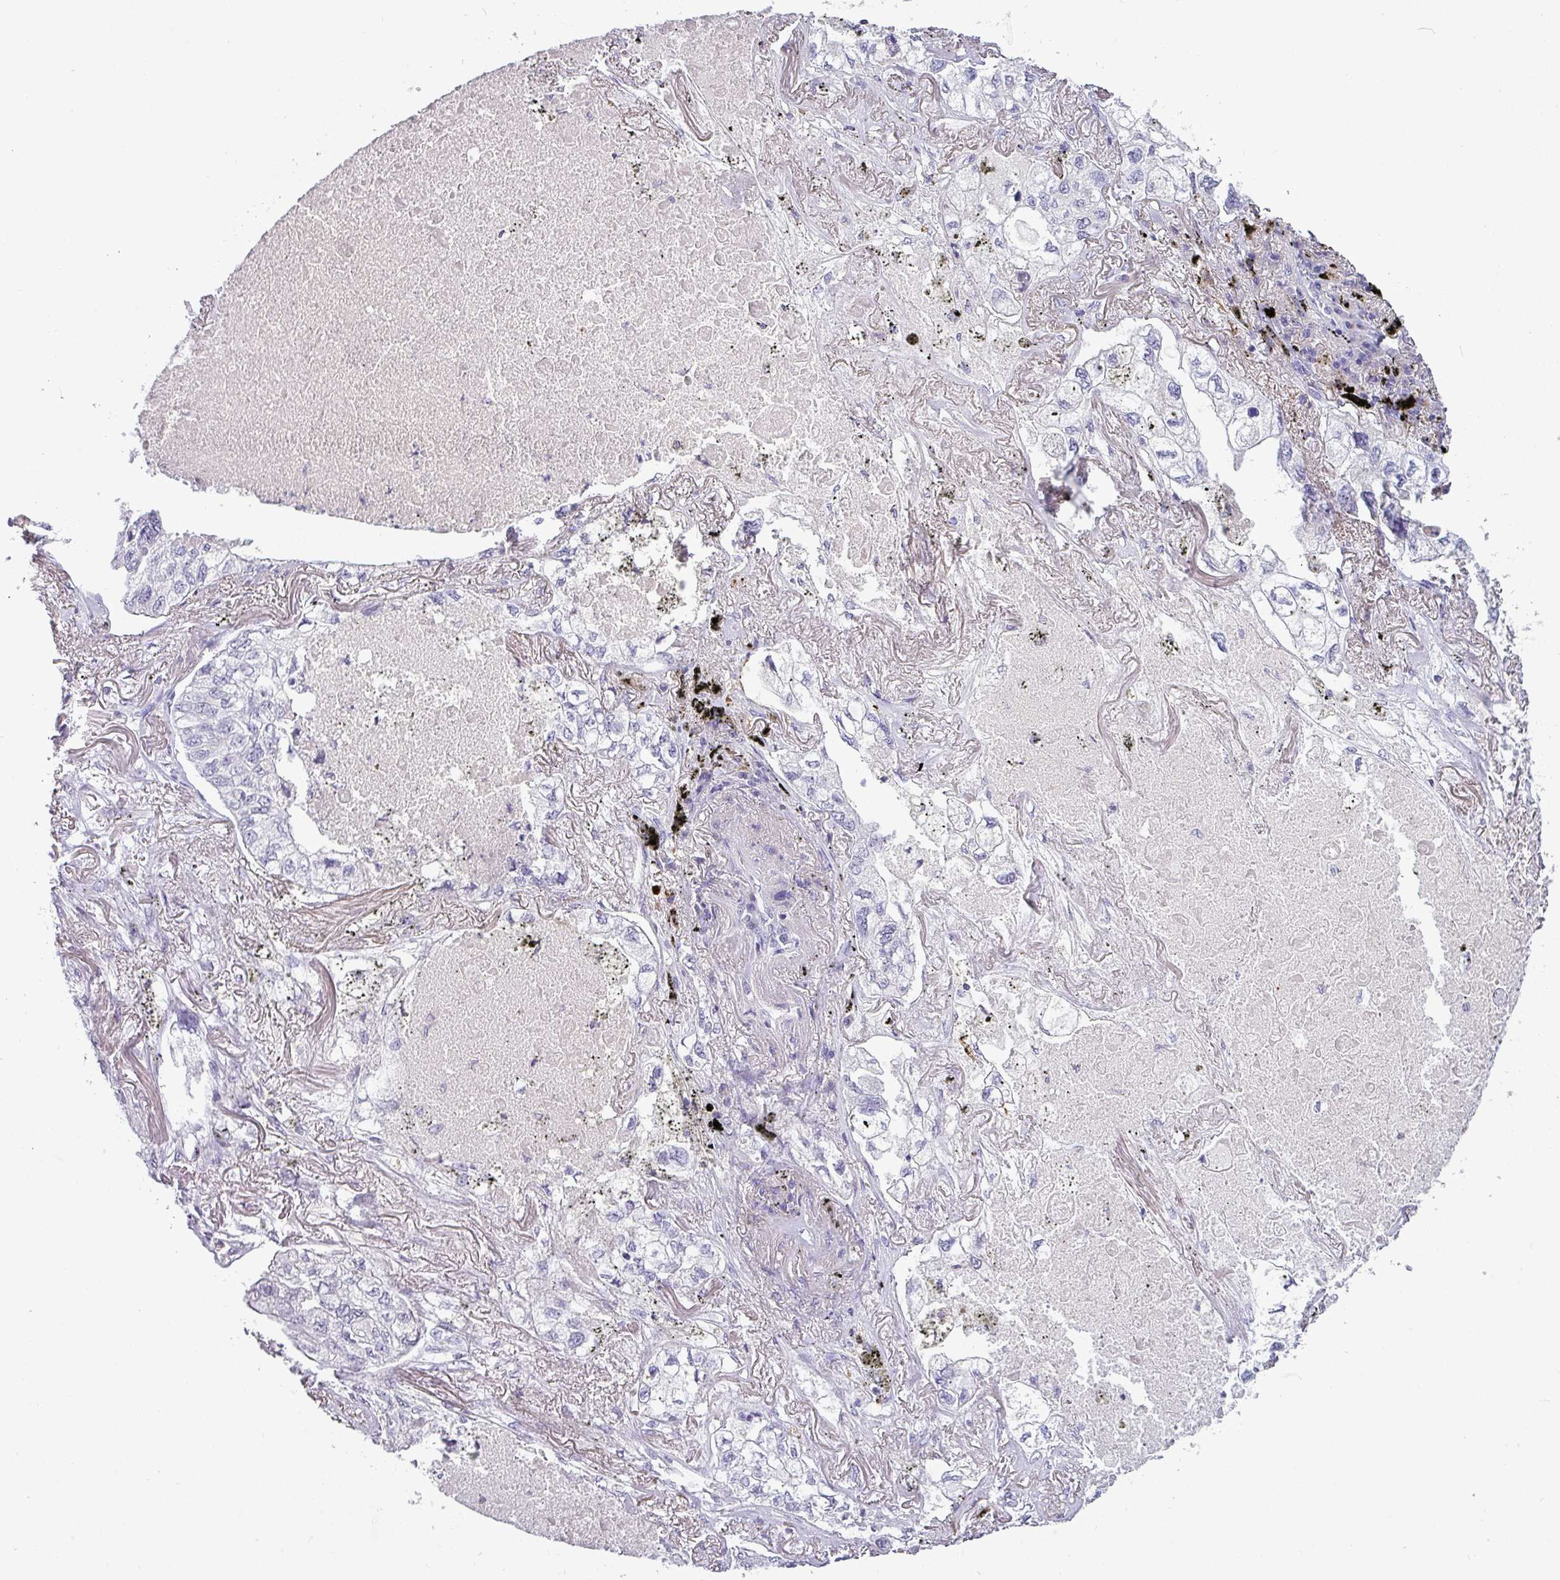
{"staining": {"intensity": "negative", "quantity": "none", "location": "none"}, "tissue": "lung cancer", "cell_type": "Tumor cells", "image_type": "cancer", "snomed": [{"axis": "morphology", "description": "Adenocarcinoma, NOS"}, {"axis": "topography", "description": "Lung"}], "caption": "This is an immunohistochemistry (IHC) photomicrograph of lung cancer (adenocarcinoma). There is no staining in tumor cells.", "gene": "SLC26A9", "patient": {"sex": "male", "age": 65}}